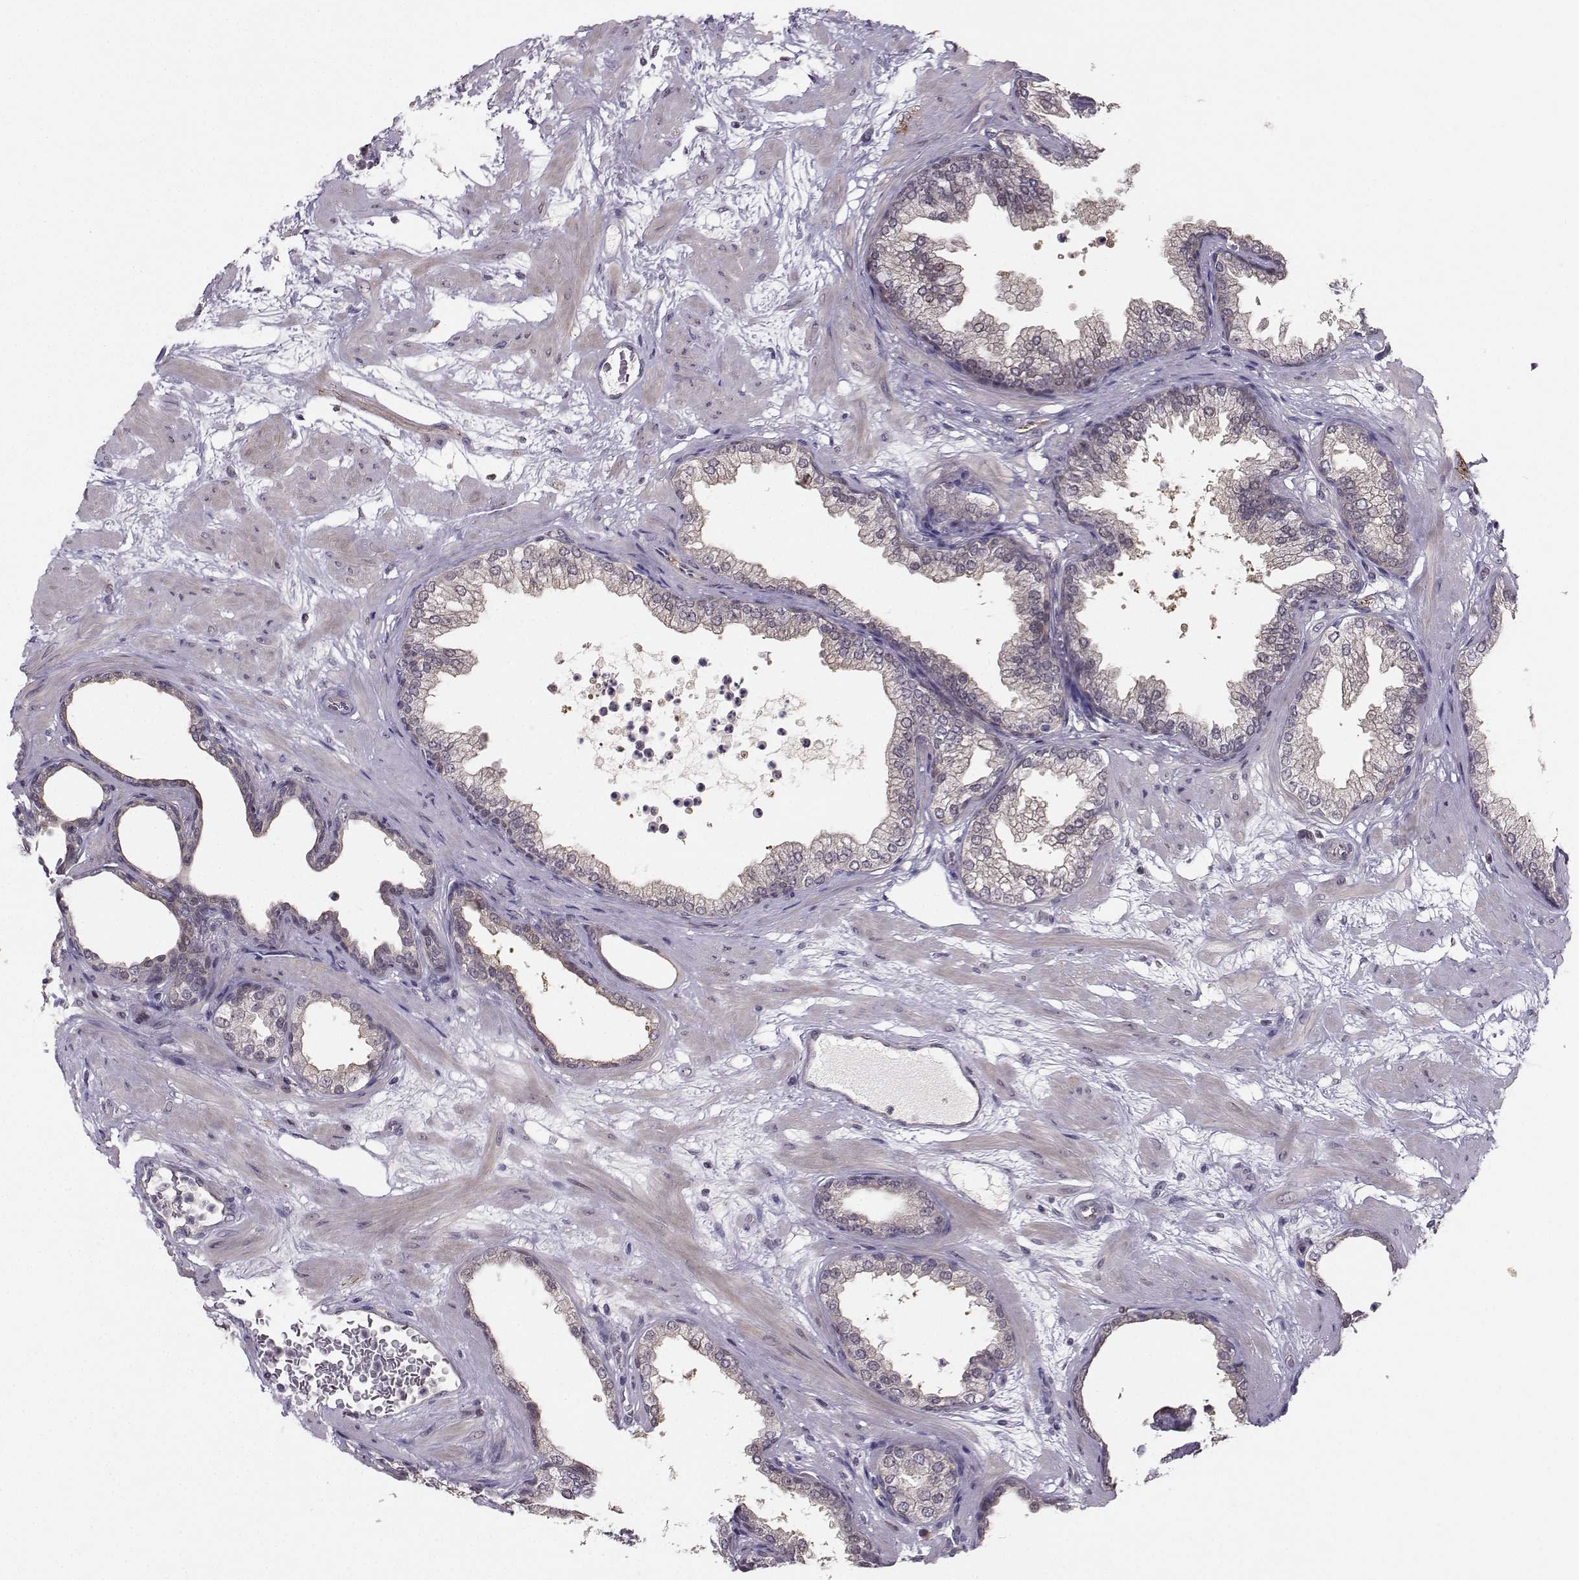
{"staining": {"intensity": "negative", "quantity": "none", "location": "none"}, "tissue": "prostate", "cell_type": "Glandular cells", "image_type": "normal", "snomed": [{"axis": "morphology", "description": "Normal tissue, NOS"}, {"axis": "topography", "description": "Prostate"}], "caption": "A high-resolution photomicrograph shows IHC staining of normal prostate, which shows no significant expression in glandular cells.", "gene": "PKP2", "patient": {"sex": "male", "age": 37}}